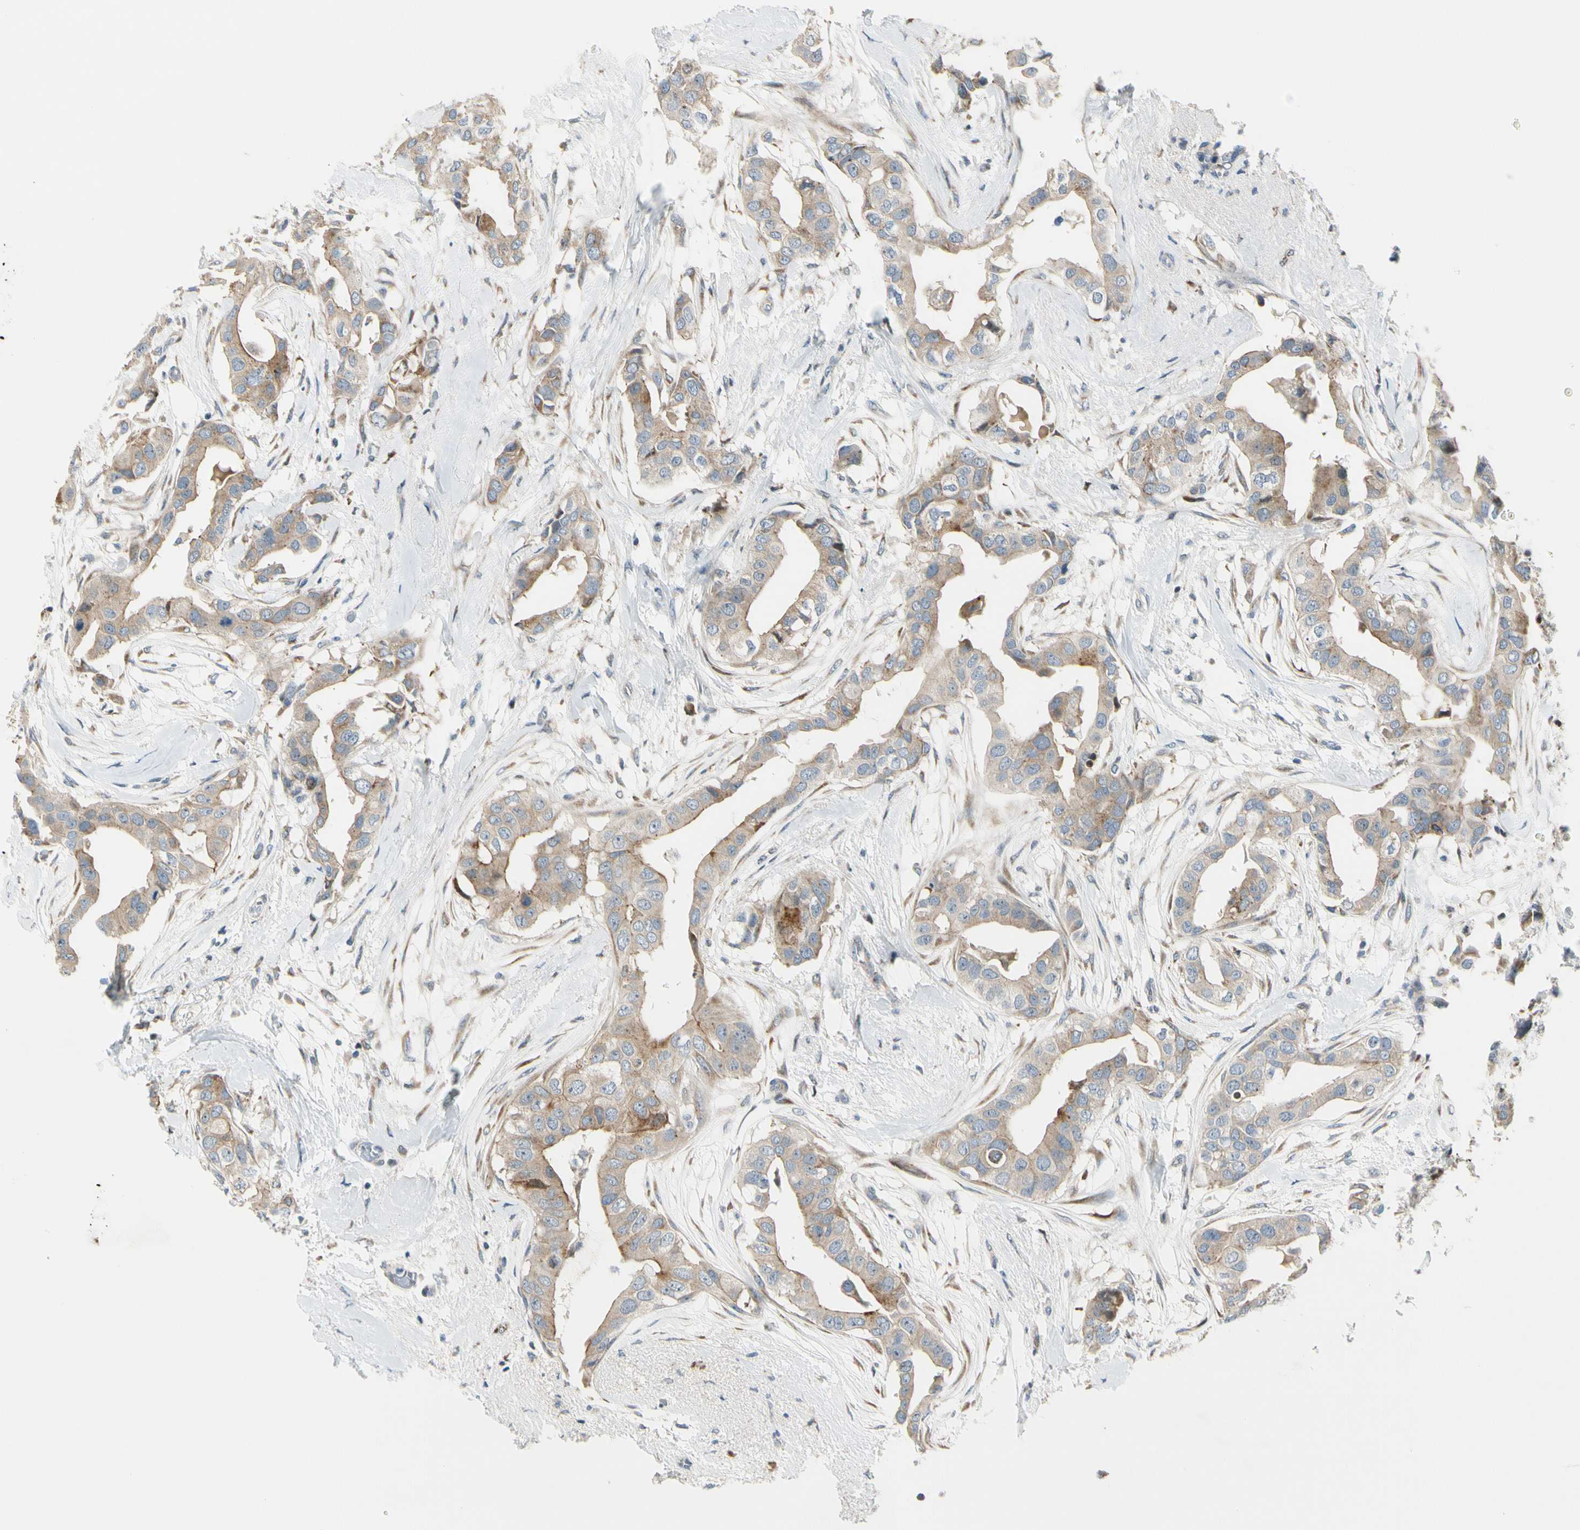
{"staining": {"intensity": "moderate", "quantity": "25%-75%", "location": "cytoplasmic/membranous"}, "tissue": "breast cancer", "cell_type": "Tumor cells", "image_type": "cancer", "snomed": [{"axis": "morphology", "description": "Duct carcinoma"}, {"axis": "topography", "description": "Breast"}], "caption": "Invasive ductal carcinoma (breast) stained with a protein marker exhibits moderate staining in tumor cells.", "gene": "NPDC1", "patient": {"sex": "female", "age": 40}}